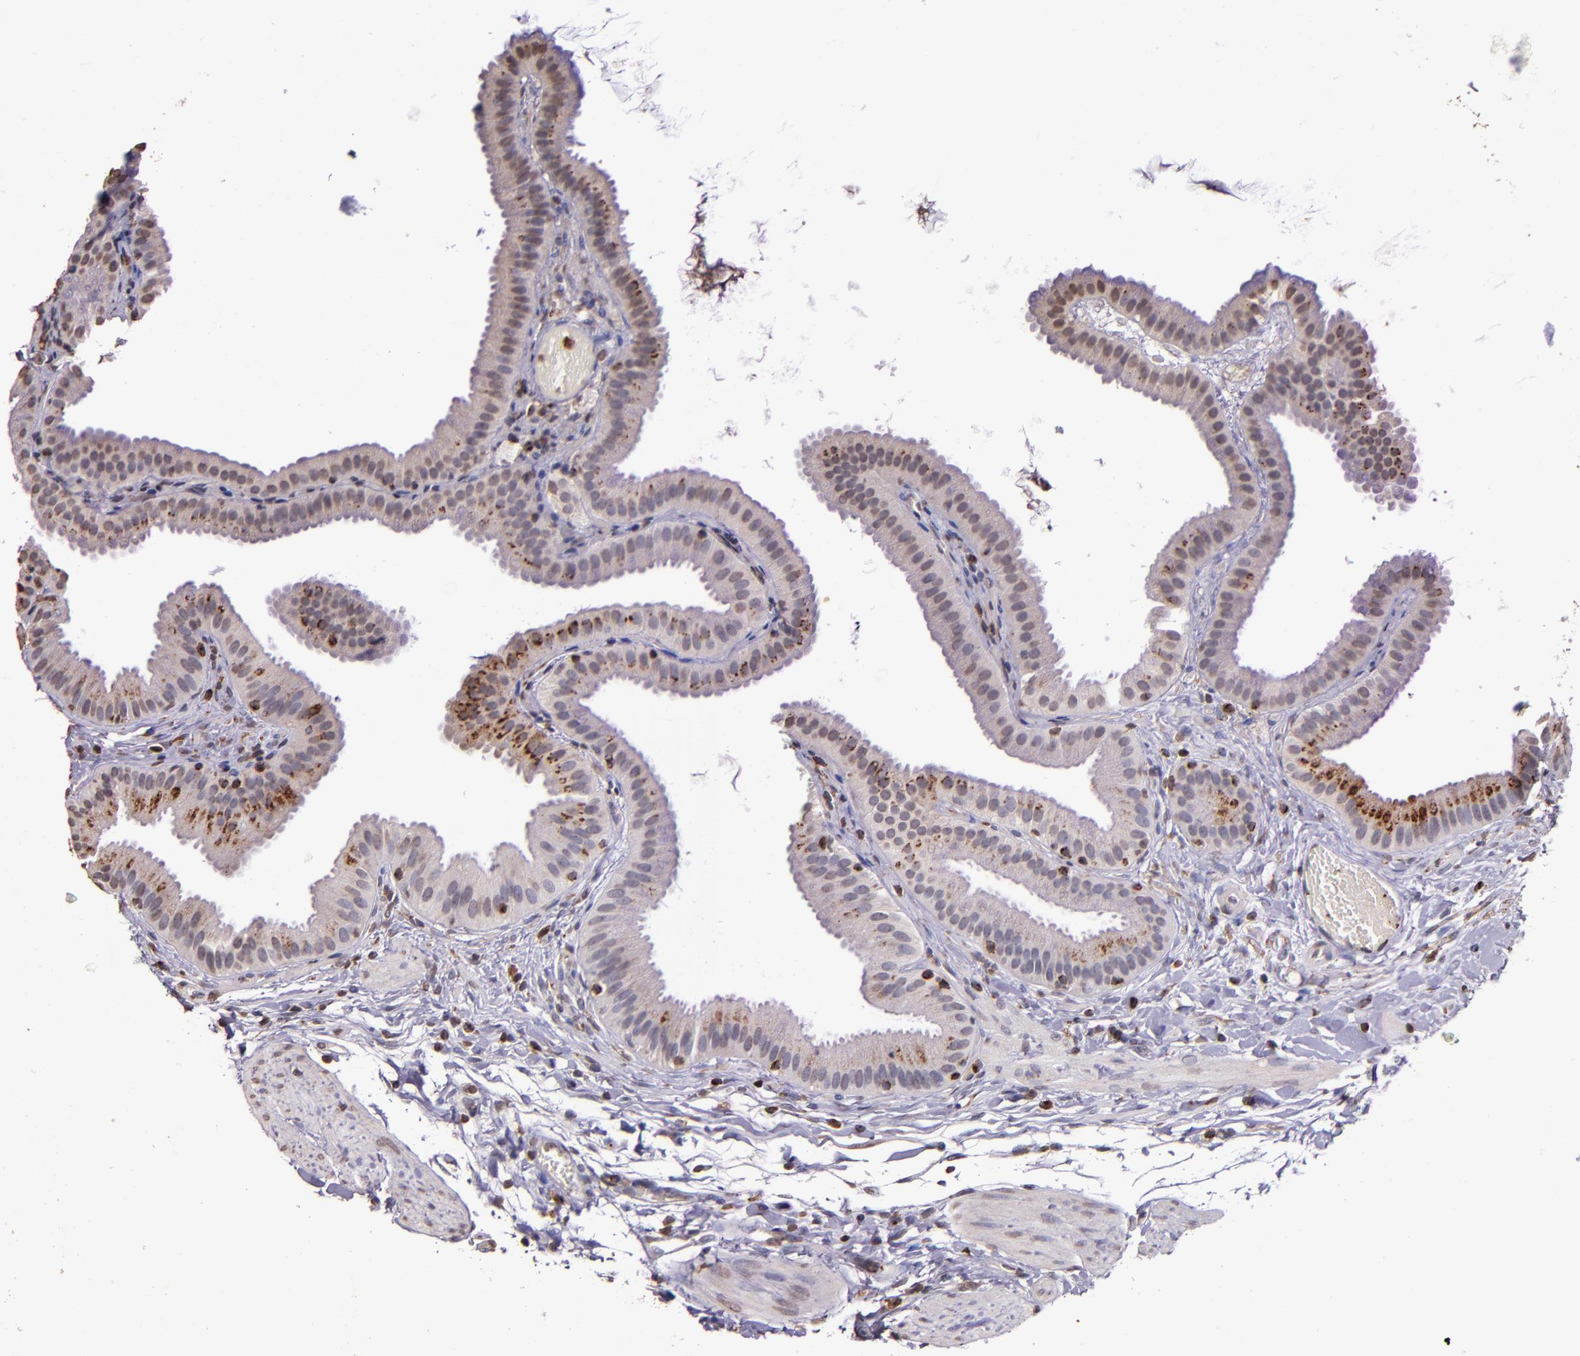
{"staining": {"intensity": "moderate", "quantity": "25%-75%", "location": "cytoplasmic/membranous"}, "tissue": "gallbladder", "cell_type": "Glandular cells", "image_type": "normal", "snomed": [{"axis": "morphology", "description": "Normal tissue, NOS"}, {"axis": "topography", "description": "Gallbladder"}], "caption": "Moderate cytoplasmic/membranous staining for a protein is appreciated in approximately 25%-75% of glandular cells of unremarkable gallbladder using immunohistochemistry (IHC).", "gene": "SLC2A3", "patient": {"sex": "female", "age": 63}}